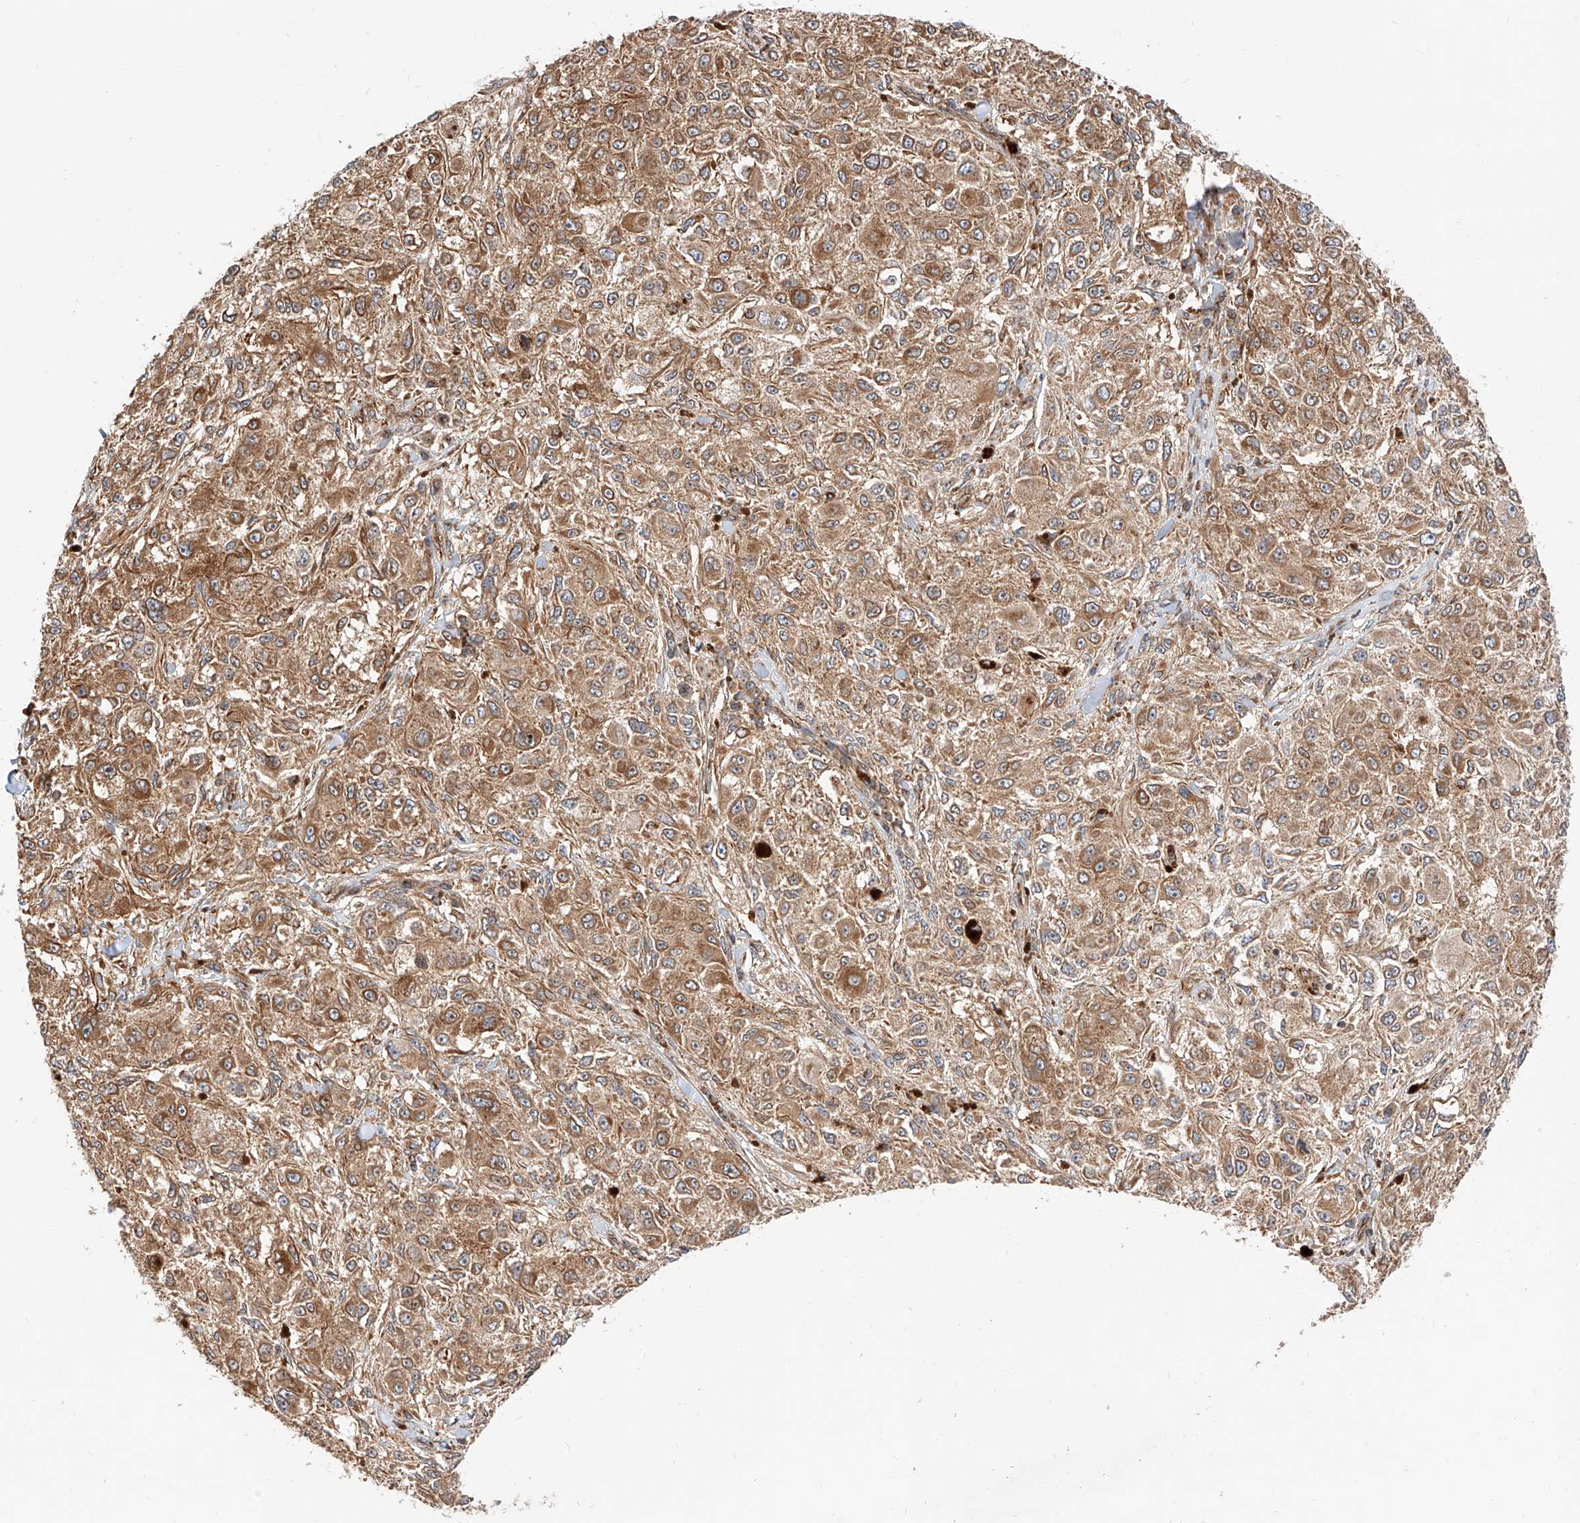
{"staining": {"intensity": "moderate", "quantity": ">75%", "location": "cytoplasmic/membranous"}, "tissue": "melanoma", "cell_type": "Tumor cells", "image_type": "cancer", "snomed": [{"axis": "morphology", "description": "Necrosis, NOS"}, {"axis": "morphology", "description": "Malignant melanoma, NOS"}, {"axis": "topography", "description": "Skin"}], "caption": "Immunohistochemical staining of malignant melanoma reveals medium levels of moderate cytoplasmic/membranous expression in about >75% of tumor cells. (brown staining indicates protein expression, while blue staining denotes nuclei).", "gene": "ISCA2", "patient": {"sex": "female", "age": 87}}